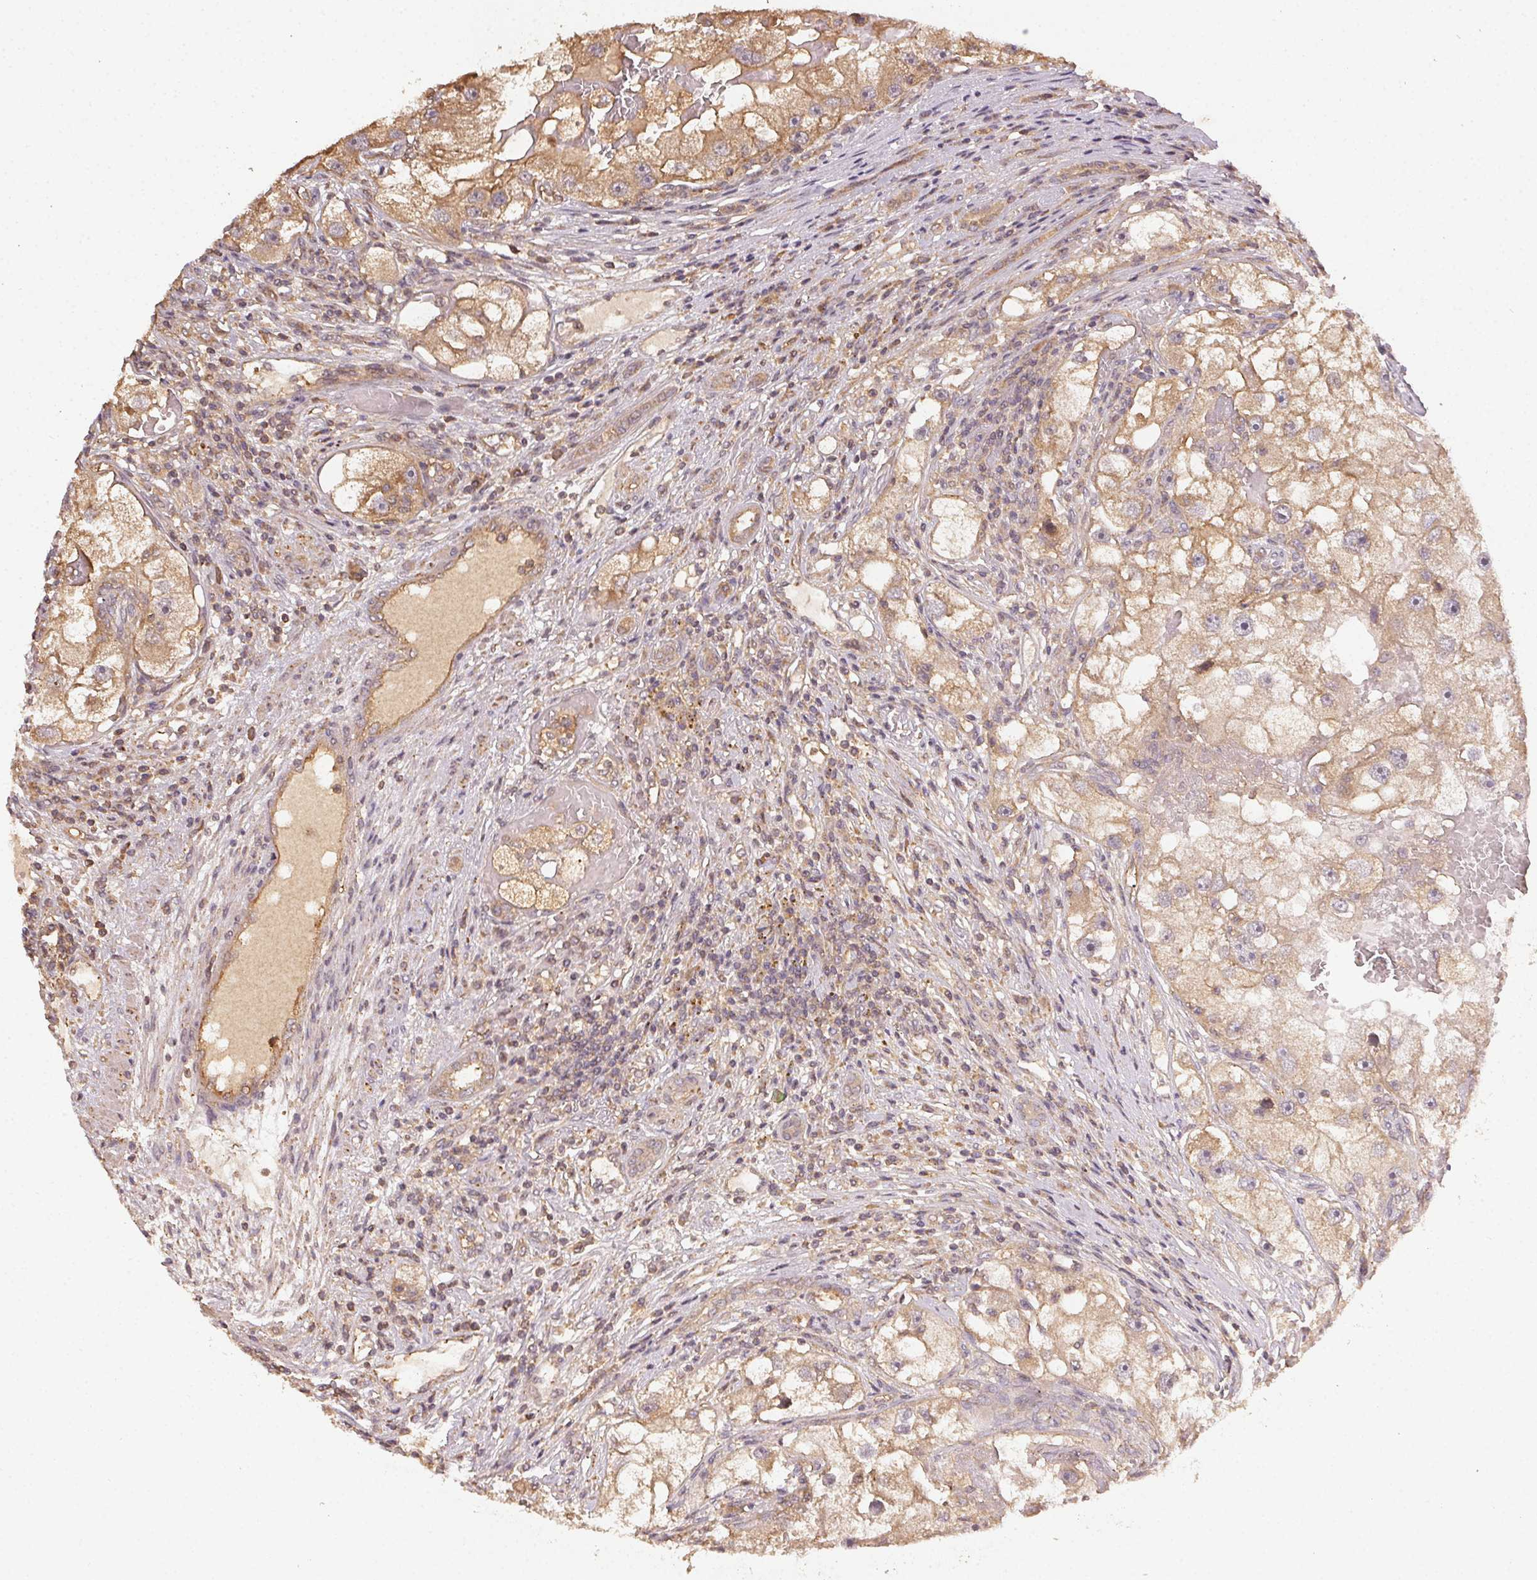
{"staining": {"intensity": "weak", "quantity": ">75%", "location": "cytoplasmic/membranous"}, "tissue": "renal cancer", "cell_type": "Tumor cells", "image_type": "cancer", "snomed": [{"axis": "morphology", "description": "Adenocarcinoma, NOS"}, {"axis": "topography", "description": "Kidney"}], "caption": "Protein staining reveals weak cytoplasmic/membranous staining in approximately >75% of tumor cells in renal adenocarcinoma.", "gene": "RALA", "patient": {"sex": "male", "age": 63}}